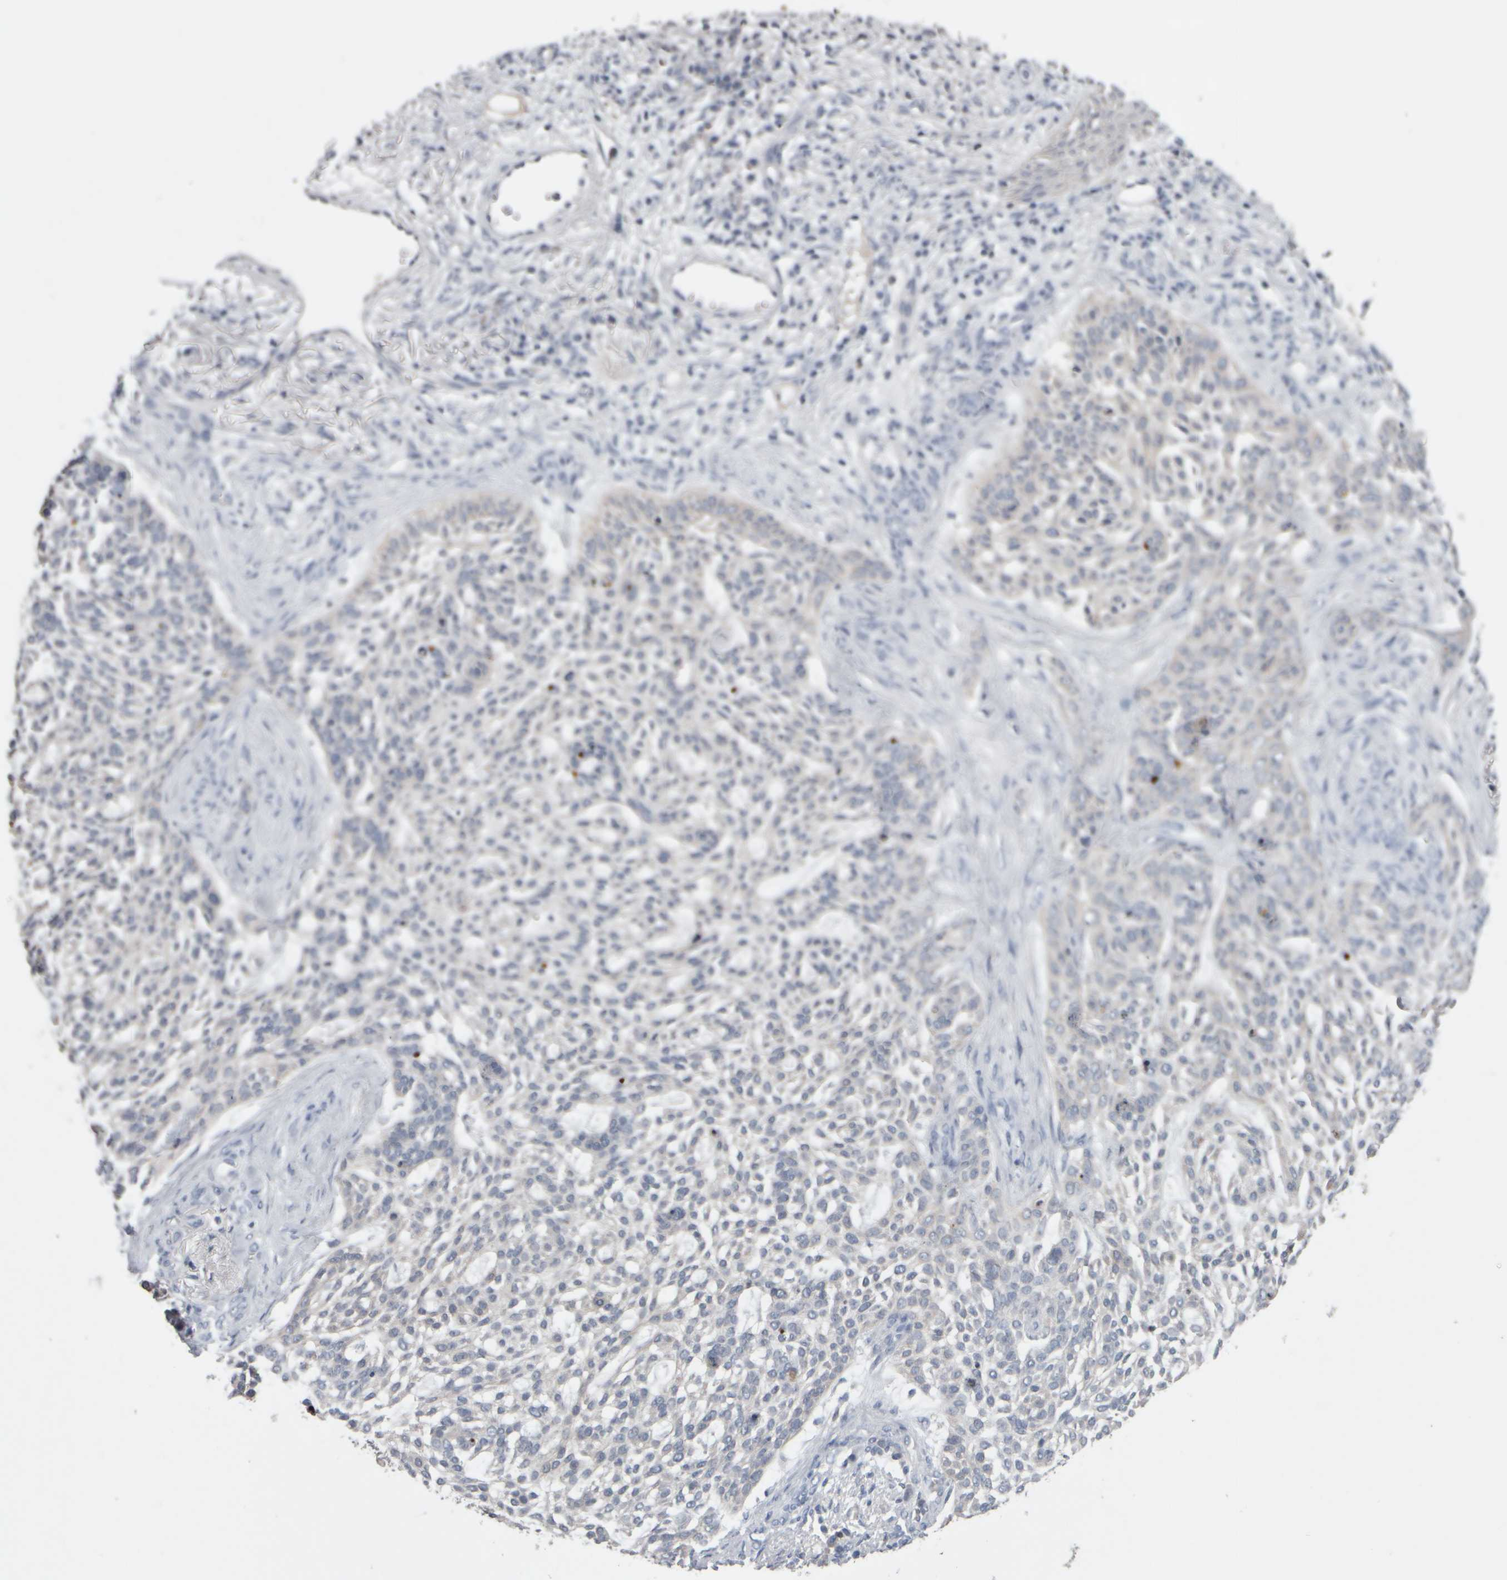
{"staining": {"intensity": "negative", "quantity": "none", "location": "none"}, "tissue": "skin cancer", "cell_type": "Tumor cells", "image_type": "cancer", "snomed": [{"axis": "morphology", "description": "Basal cell carcinoma"}, {"axis": "topography", "description": "Skin"}], "caption": "Skin basal cell carcinoma was stained to show a protein in brown. There is no significant staining in tumor cells.", "gene": "EPHX2", "patient": {"sex": "female", "age": 64}}